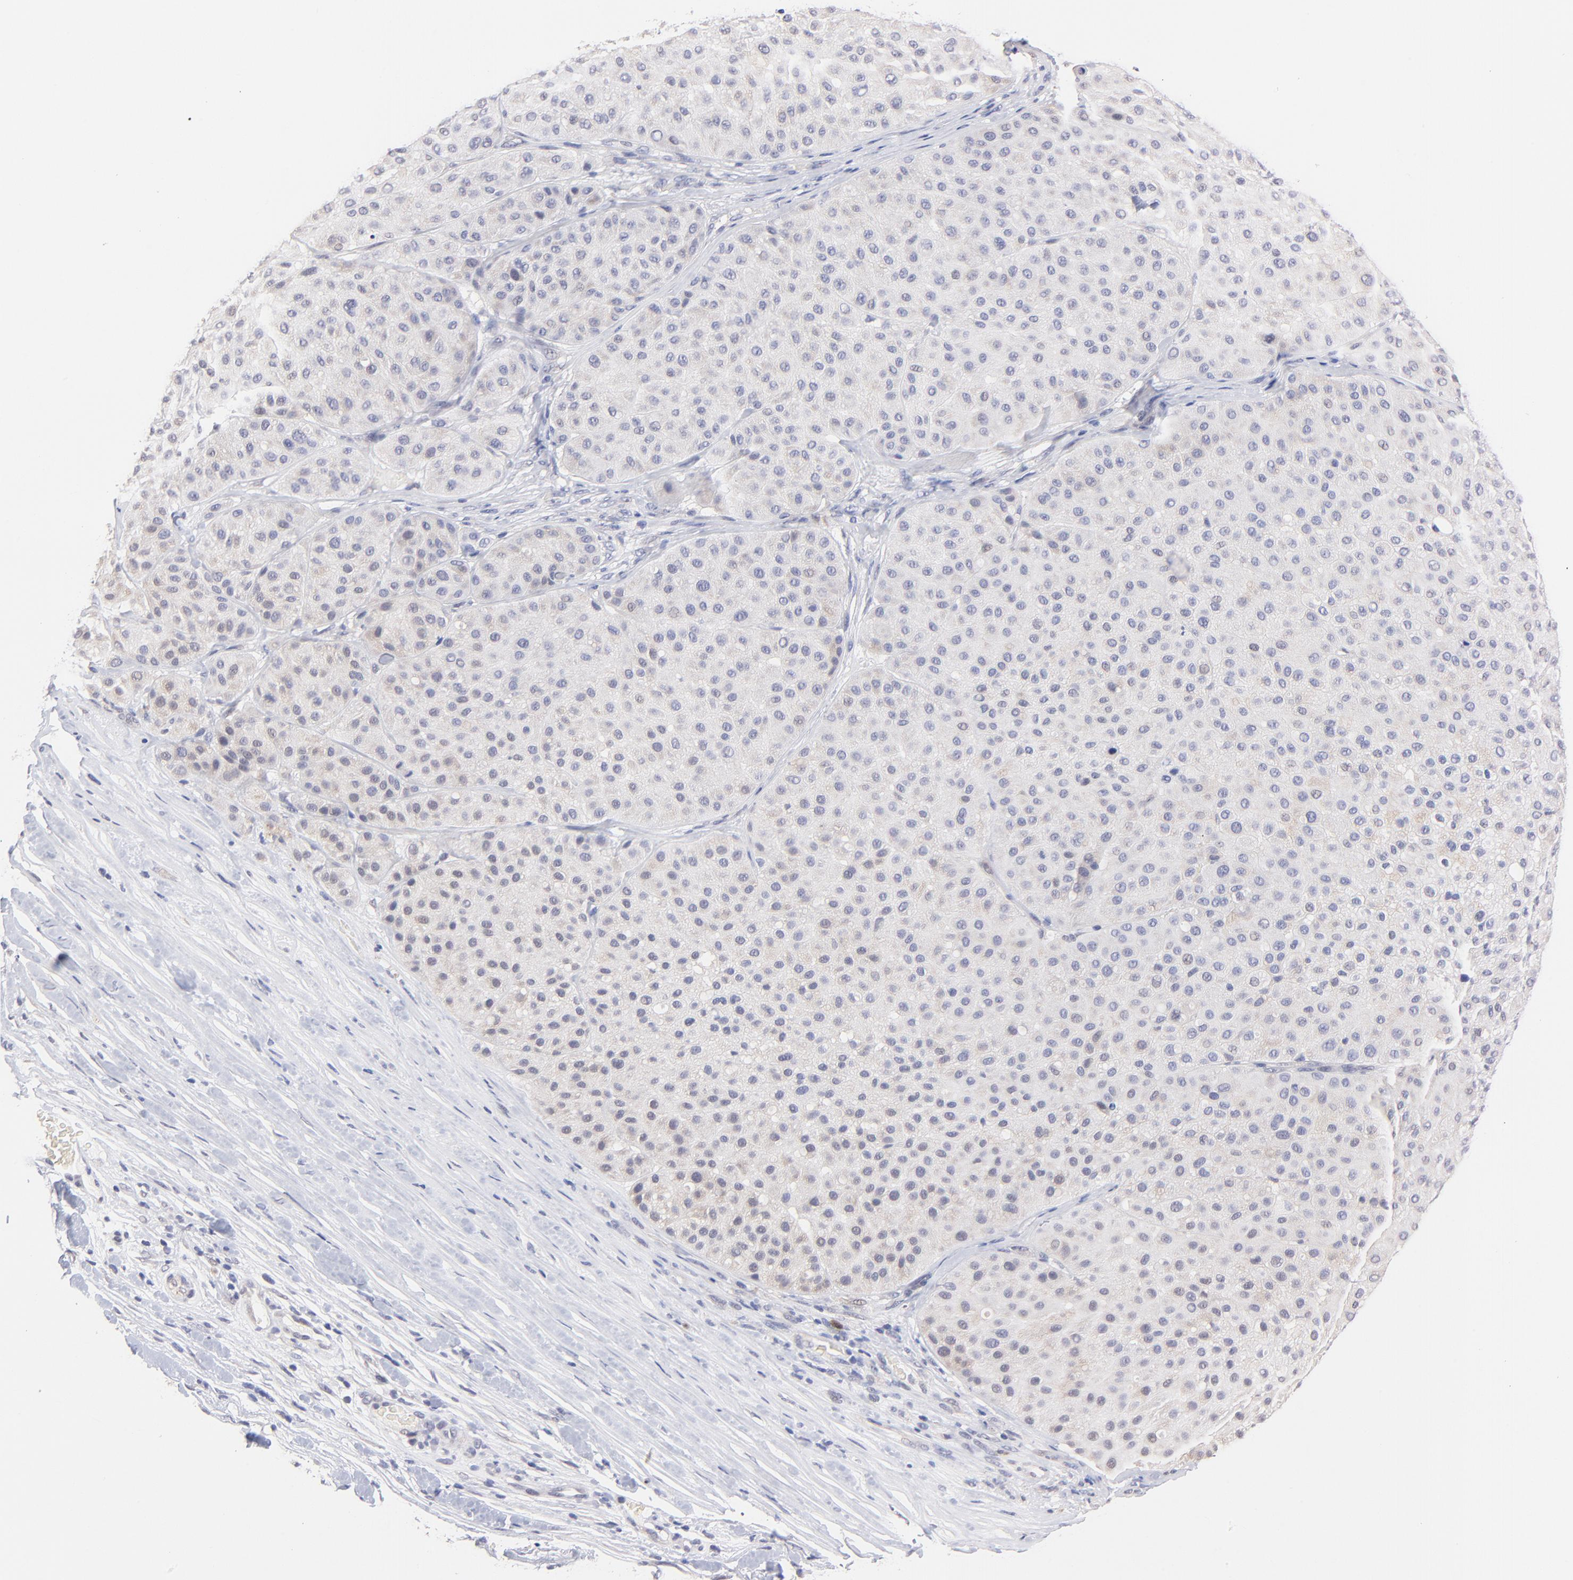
{"staining": {"intensity": "negative", "quantity": "none", "location": "none"}, "tissue": "melanoma", "cell_type": "Tumor cells", "image_type": "cancer", "snomed": [{"axis": "morphology", "description": "Normal tissue, NOS"}, {"axis": "morphology", "description": "Malignant melanoma, Metastatic site"}, {"axis": "topography", "description": "Skin"}], "caption": "Melanoma was stained to show a protein in brown. There is no significant staining in tumor cells.", "gene": "ZNF155", "patient": {"sex": "male", "age": 41}}